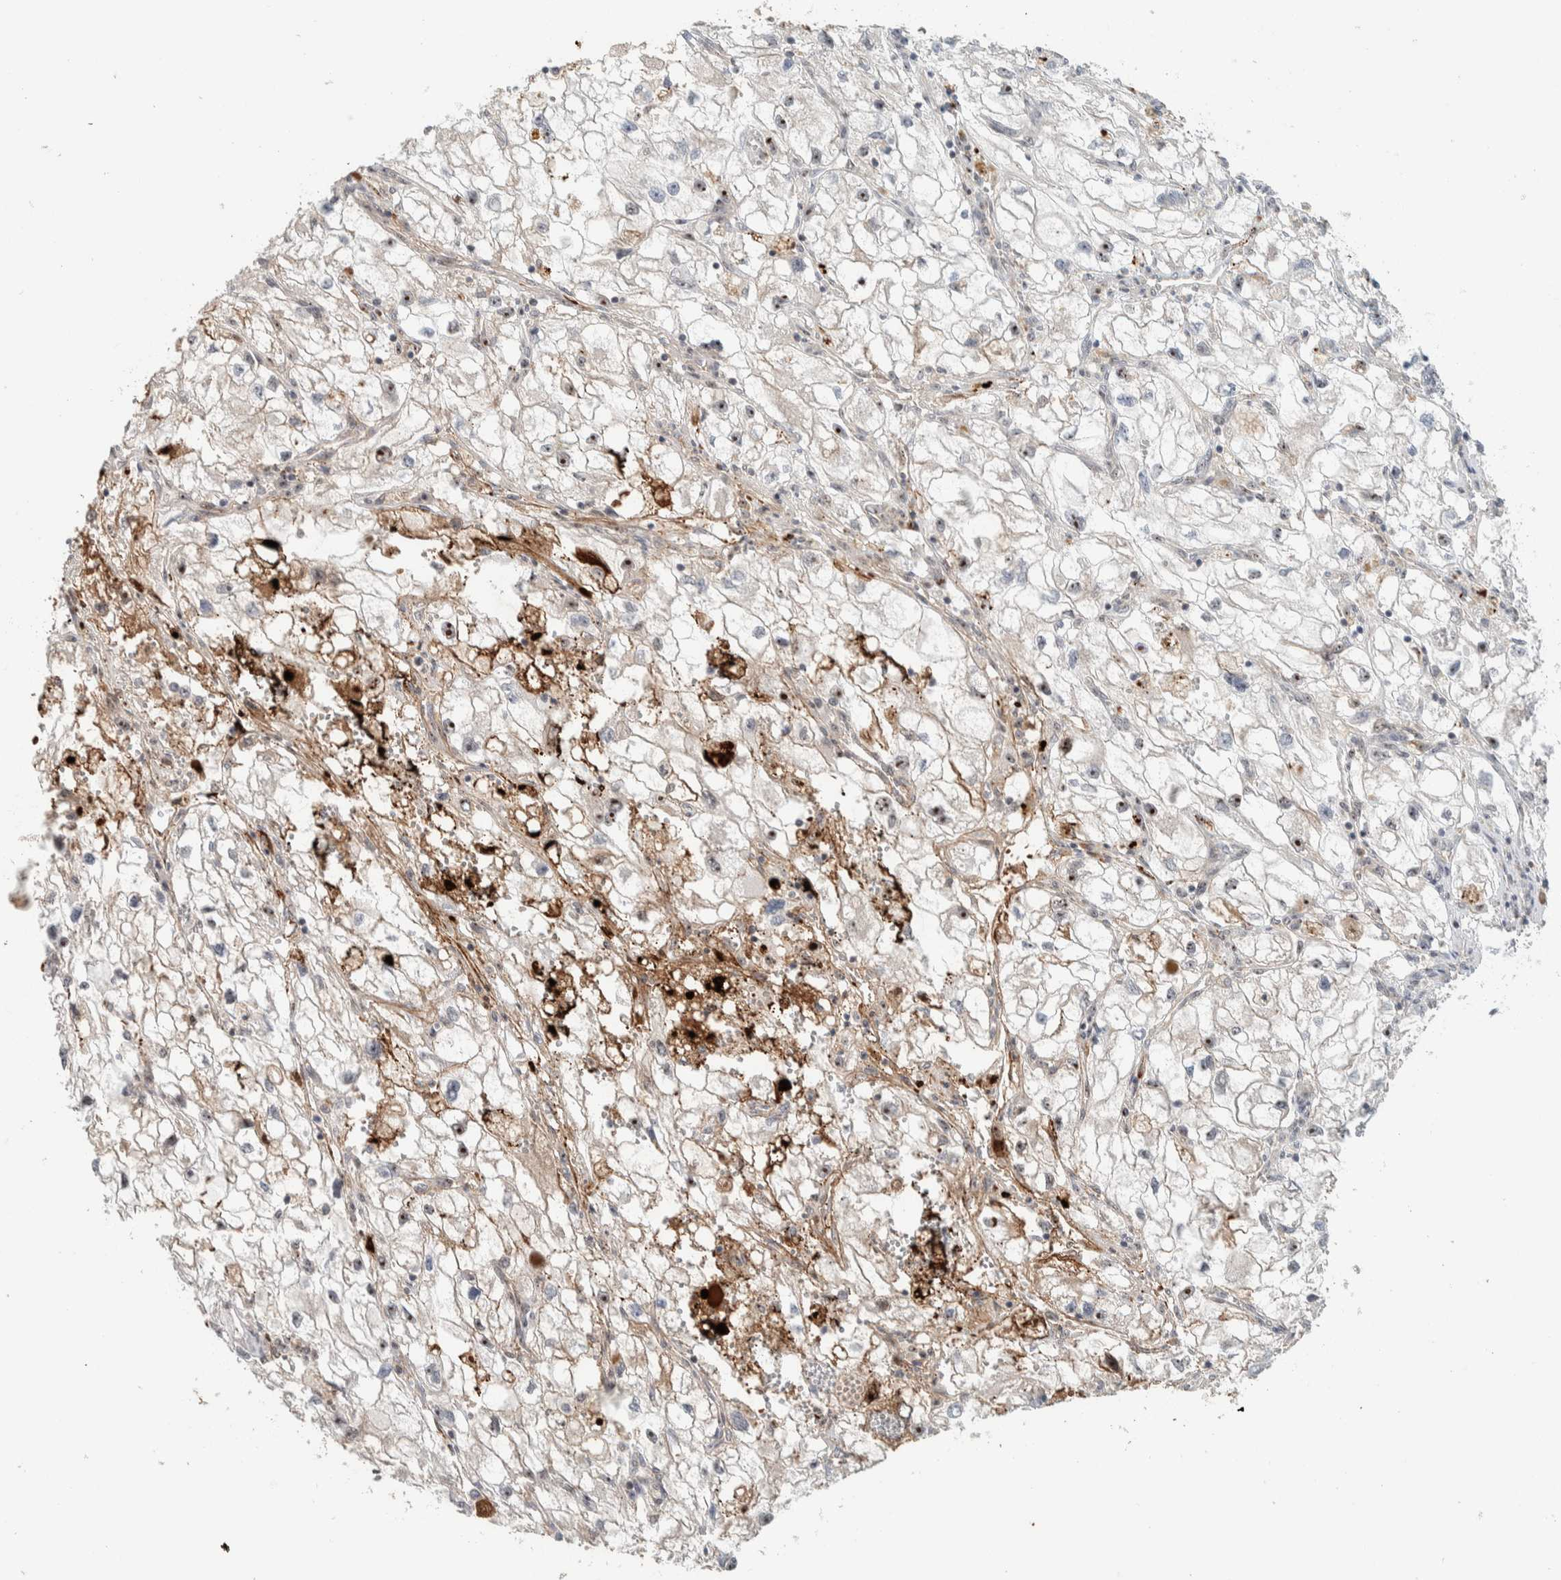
{"staining": {"intensity": "moderate", "quantity": "25%-75%", "location": "cytoplasmic/membranous,nuclear"}, "tissue": "renal cancer", "cell_type": "Tumor cells", "image_type": "cancer", "snomed": [{"axis": "morphology", "description": "Adenocarcinoma, NOS"}, {"axis": "topography", "description": "Kidney"}], "caption": "Immunohistochemical staining of human adenocarcinoma (renal) exhibits medium levels of moderate cytoplasmic/membranous and nuclear protein expression in about 25%-75% of tumor cells. The staining was performed using DAB, with brown indicating positive protein expression. Nuclei are stained blue with hematoxylin.", "gene": "ZFP91", "patient": {"sex": "female", "age": 70}}